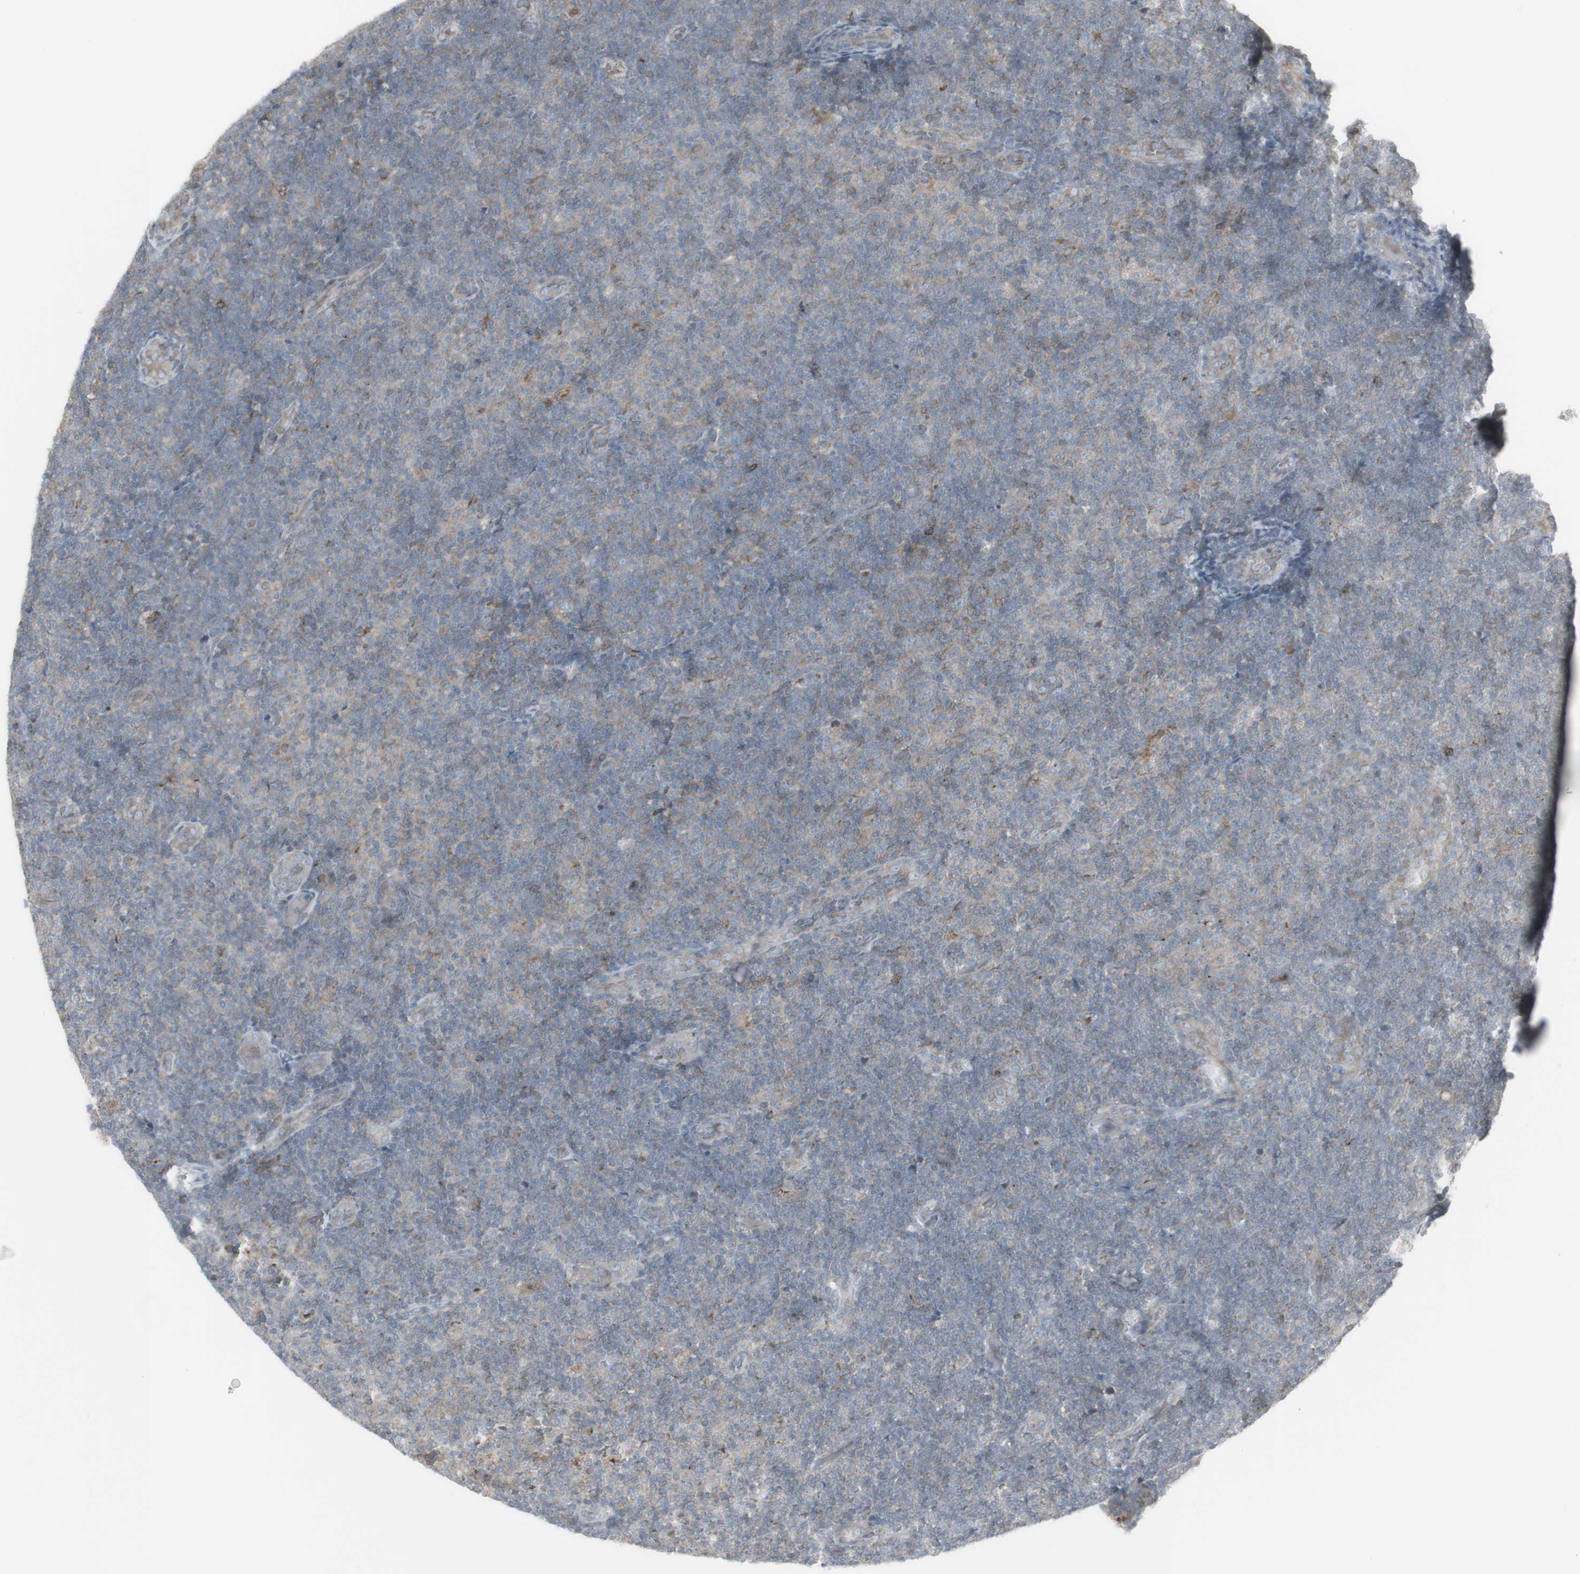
{"staining": {"intensity": "moderate", "quantity": "<25%", "location": "cytoplasmic/membranous"}, "tissue": "lymphoma", "cell_type": "Tumor cells", "image_type": "cancer", "snomed": [{"axis": "morphology", "description": "Malignant lymphoma, non-Hodgkin's type, Low grade"}, {"axis": "topography", "description": "Lymph node"}], "caption": "A micrograph of low-grade malignant lymphoma, non-Hodgkin's type stained for a protein exhibits moderate cytoplasmic/membranous brown staining in tumor cells.", "gene": "GALNT6", "patient": {"sex": "male", "age": 83}}